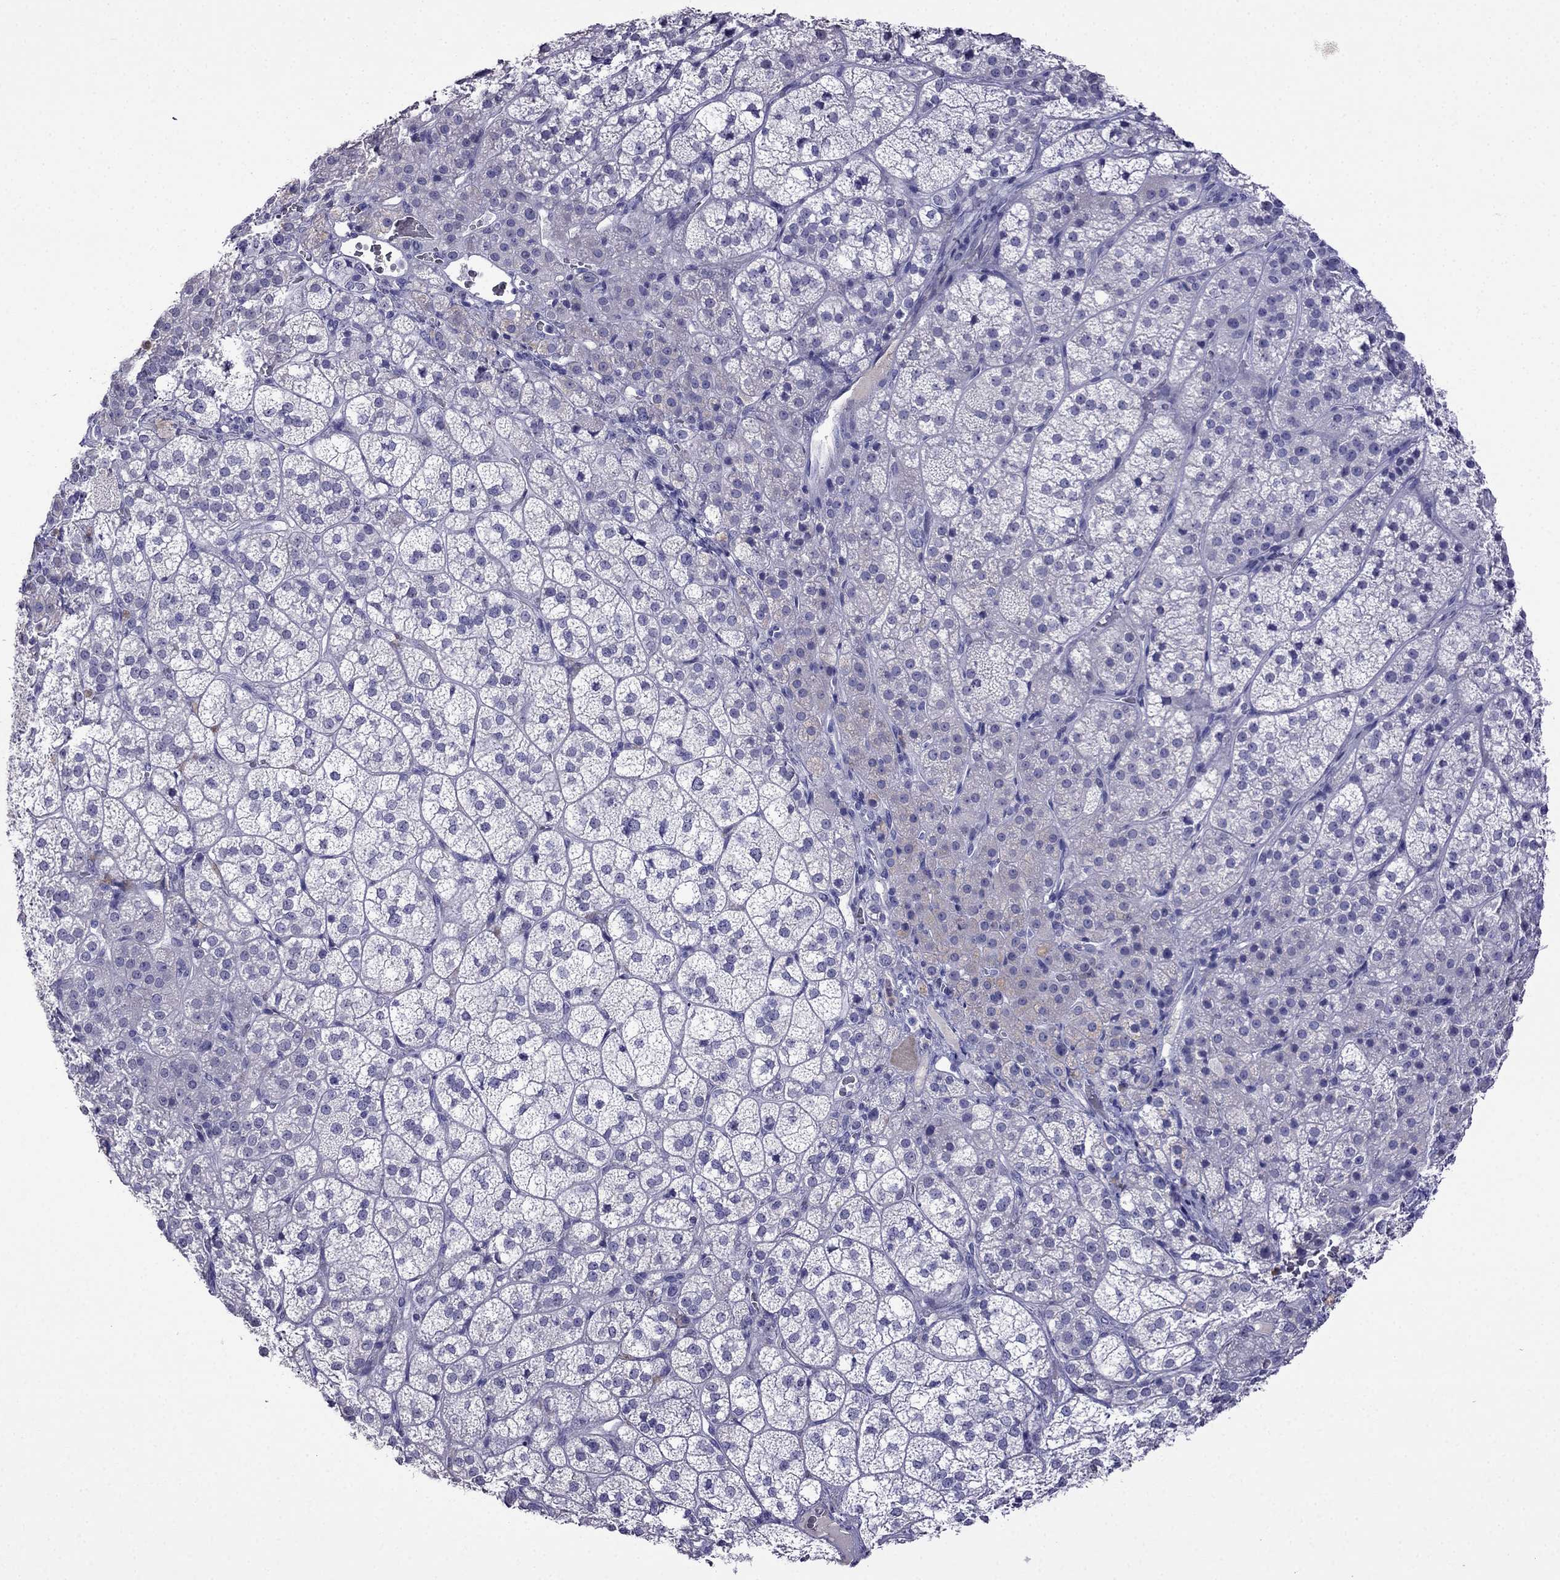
{"staining": {"intensity": "negative", "quantity": "none", "location": "none"}, "tissue": "adrenal gland", "cell_type": "Glandular cells", "image_type": "normal", "snomed": [{"axis": "morphology", "description": "Normal tissue, NOS"}, {"axis": "topography", "description": "Adrenal gland"}], "caption": "High power microscopy photomicrograph of an IHC histopathology image of normal adrenal gland, revealing no significant staining in glandular cells.", "gene": "CDHR4", "patient": {"sex": "female", "age": 60}}